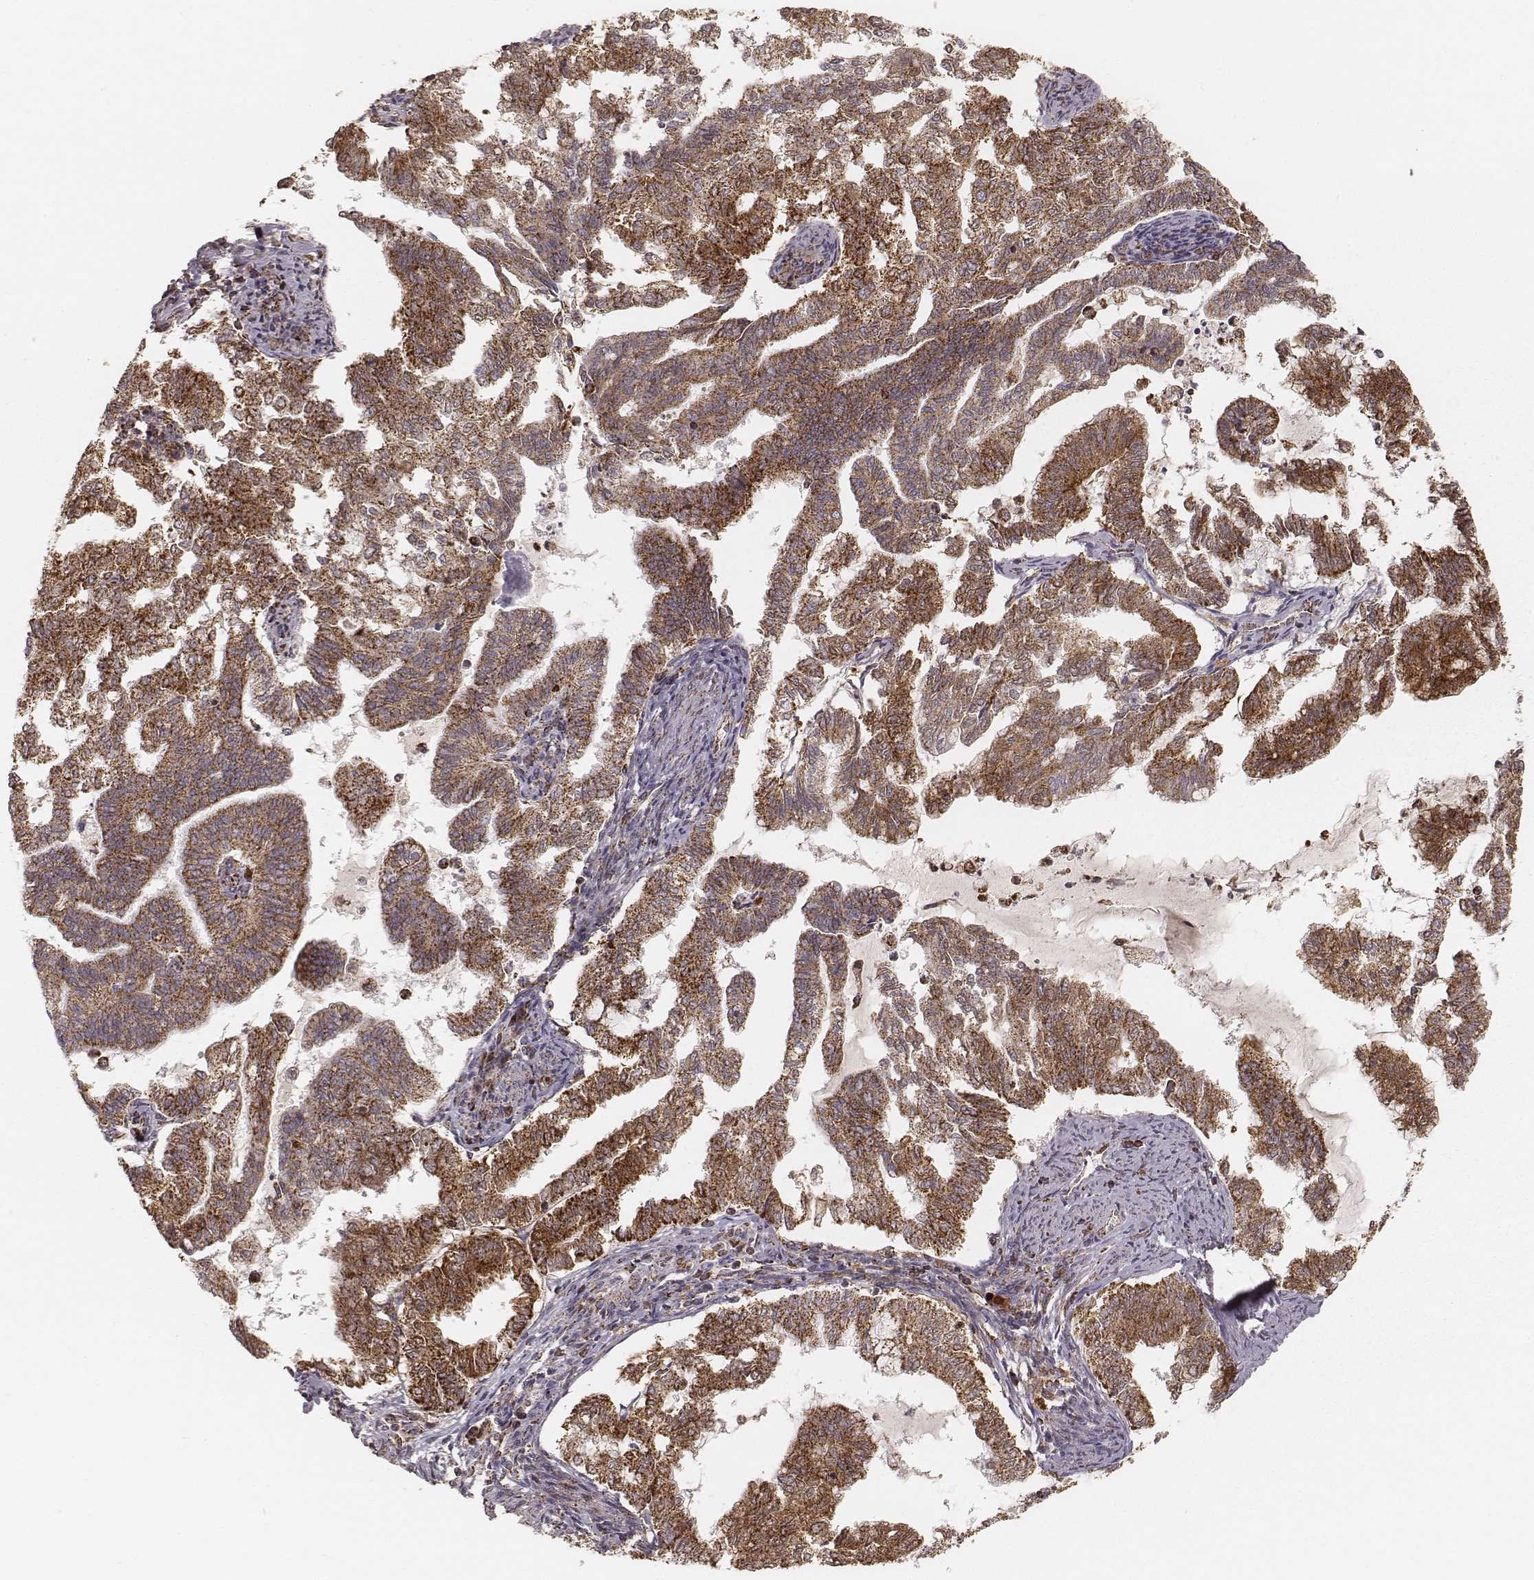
{"staining": {"intensity": "strong", "quantity": ">75%", "location": "cytoplasmic/membranous"}, "tissue": "endometrial cancer", "cell_type": "Tumor cells", "image_type": "cancer", "snomed": [{"axis": "morphology", "description": "Adenocarcinoma, NOS"}, {"axis": "topography", "description": "Endometrium"}], "caption": "Immunohistochemical staining of adenocarcinoma (endometrial) displays high levels of strong cytoplasmic/membranous protein expression in about >75% of tumor cells. The staining is performed using DAB (3,3'-diaminobenzidine) brown chromogen to label protein expression. The nuclei are counter-stained blue using hematoxylin.", "gene": "CS", "patient": {"sex": "female", "age": 79}}